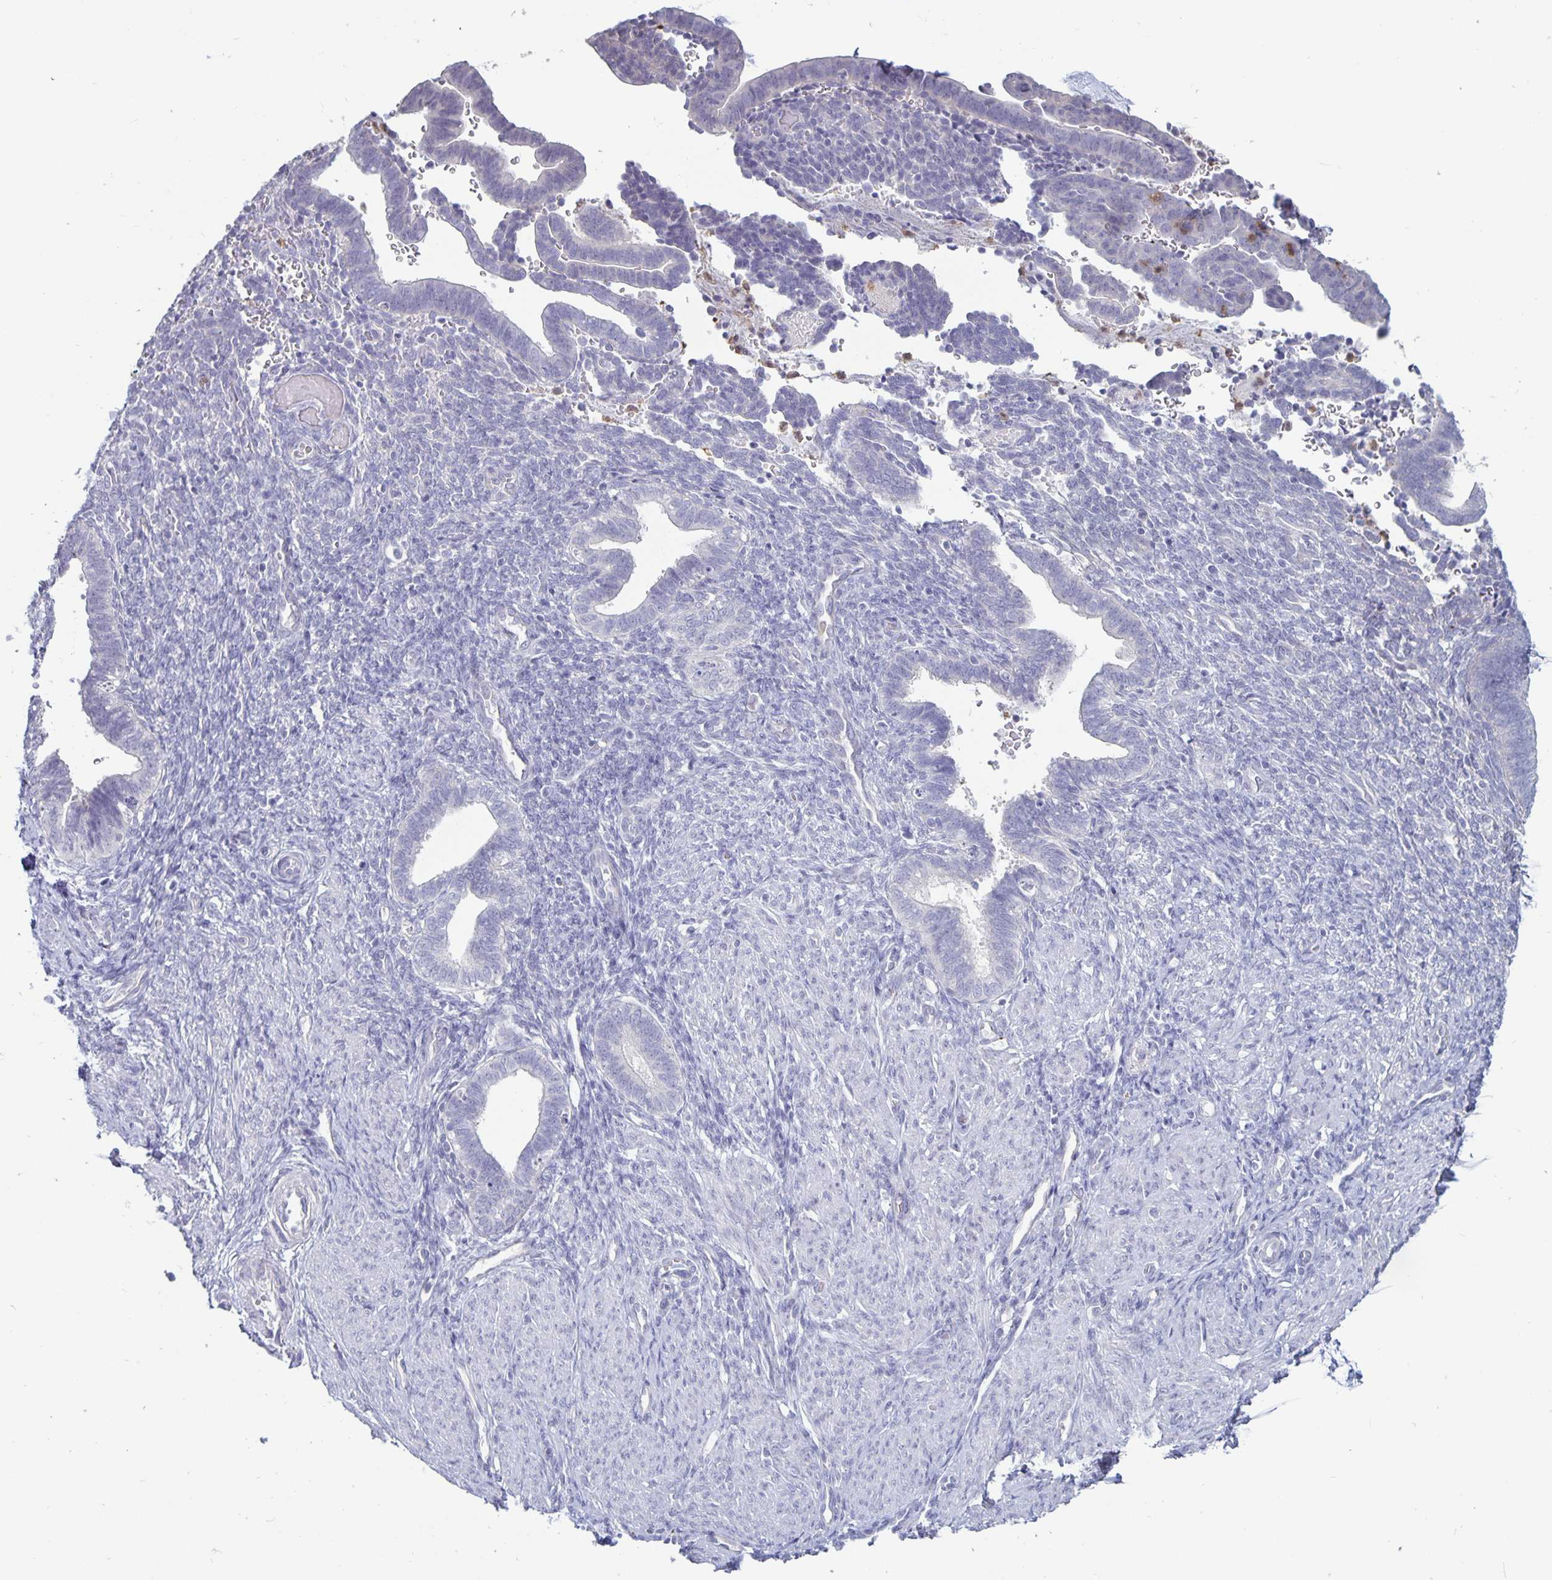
{"staining": {"intensity": "negative", "quantity": "none", "location": "none"}, "tissue": "endometrium", "cell_type": "Cells in endometrial stroma", "image_type": "normal", "snomed": [{"axis": "morphology", "description": "Normal tissue, NOS"}, {"axis": "topography", "description": "Endometrium"}], "caption": "DAB (3,3'-diaminobenzidine) immunohistochemical staining of normal endometrium shows no significant expression in cells in endometrial stroma. (Immunohistochemistry (ihc), brightfield microscopy, high magnification).", "gene": "PLCB3", "patient": {"sex": "female", "age": 34}}